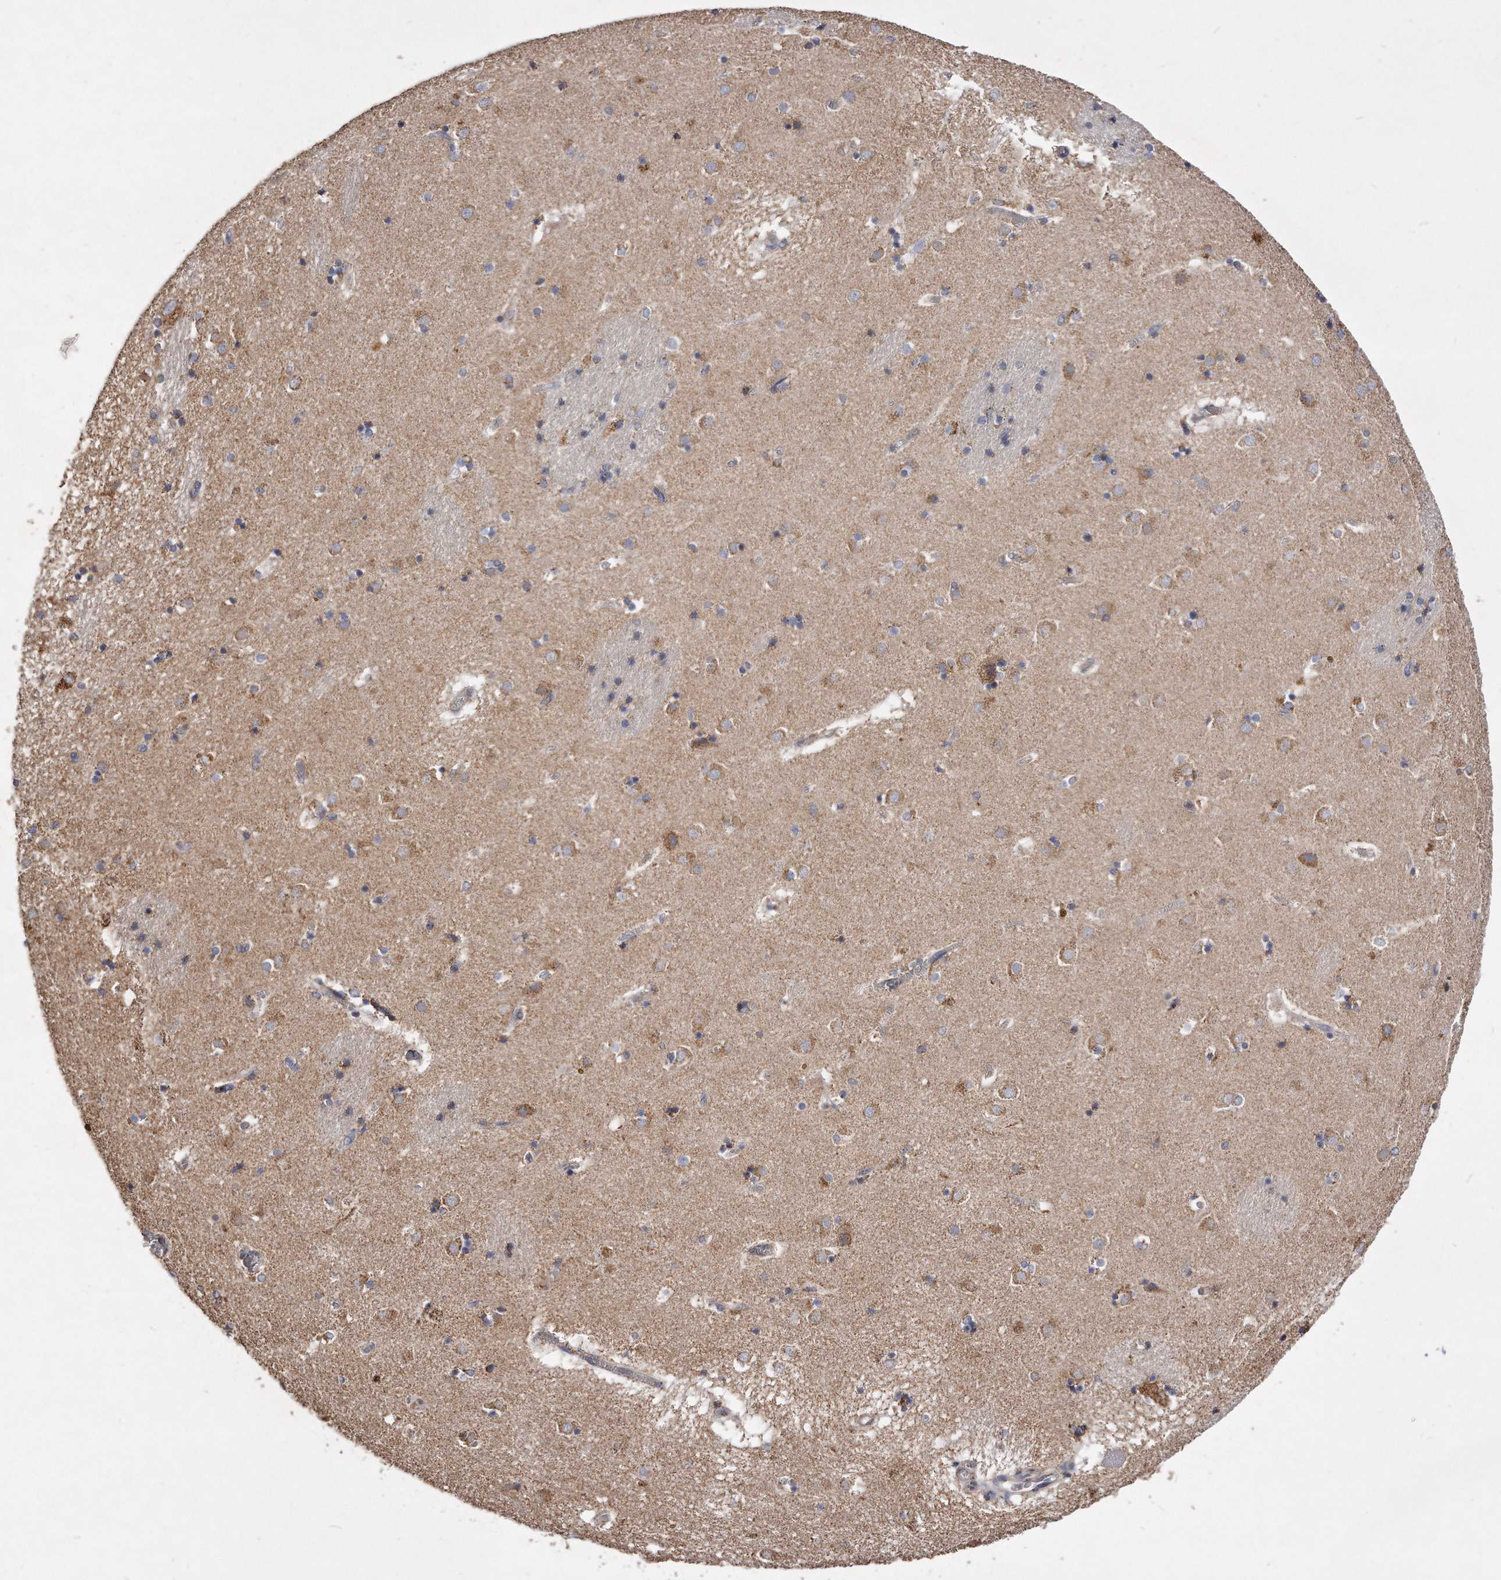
{"staining": {"intensity": "moderate", "quantity": "<25%", "location": "cytoplasmic/membranous"}, "tissue": "caudate", "cell_type": "Glial cells", "image_type": "normal", "snomed": [{"axis": "morphology", "description": "Normal tissue, NOS"}, {"axis": "topography", "description": "Lateral ventricle wall"}], "caption": "Moderate cytoplasmic/membranous positivity is seen in about <25% of glial cells in benign caudate.", "gene": "PPP5C", "patient": {"sex": "male", "age": 70}}